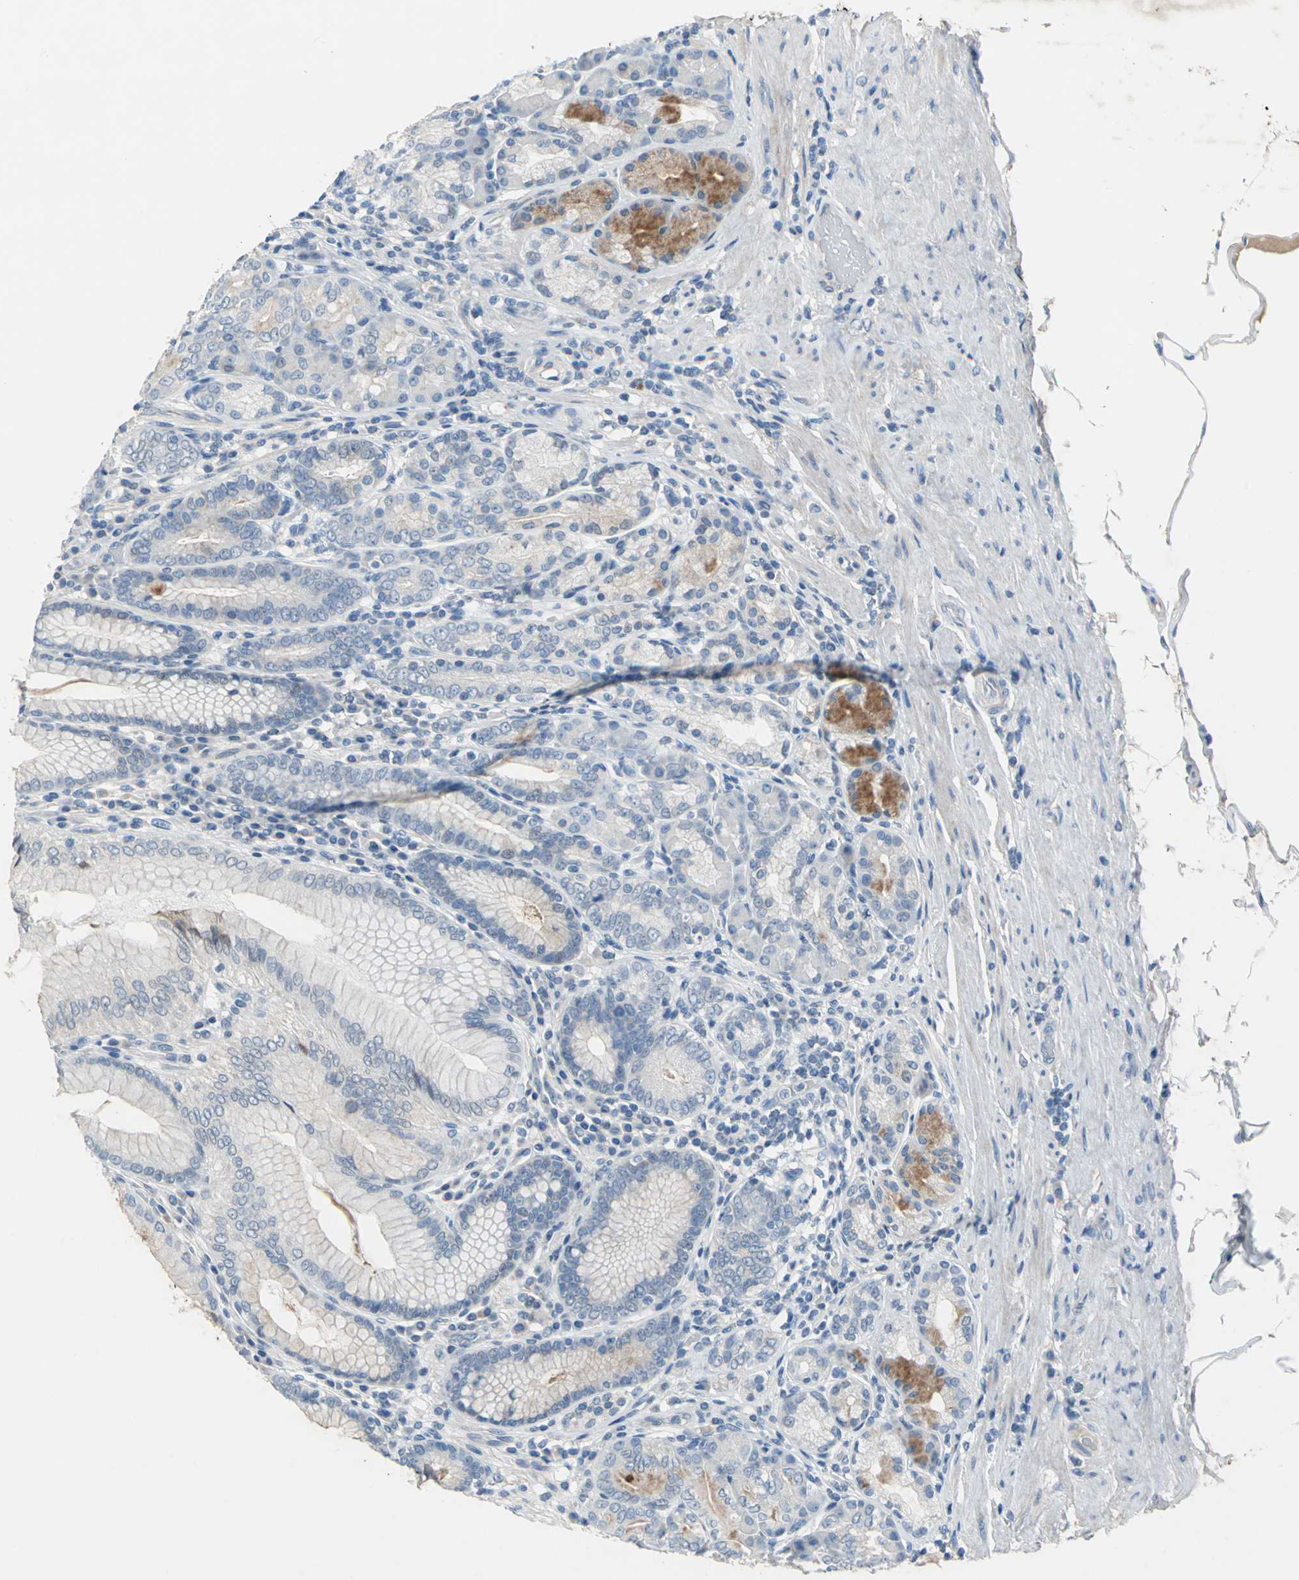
{"staining": {"intensity": "moderate", "quantity": "<25%", "location": "cytoplasmic/membranous"}, "tissue": "stomach", "cell_type": "Glandular cells", "image_type": "normal", "snomed": [{"axis": "morphology", "description": "Normal tissue, NOS"}, {"axis": "topography", "description": "Stomach, lower"}], "caption": "Protein analysis of benign stomach reveals moderate cytoplasmic/membranous expression in approximately <25% of glandular cells.", "gene": "PTGDS", "patient": {"sex": "female", "age": 76}}